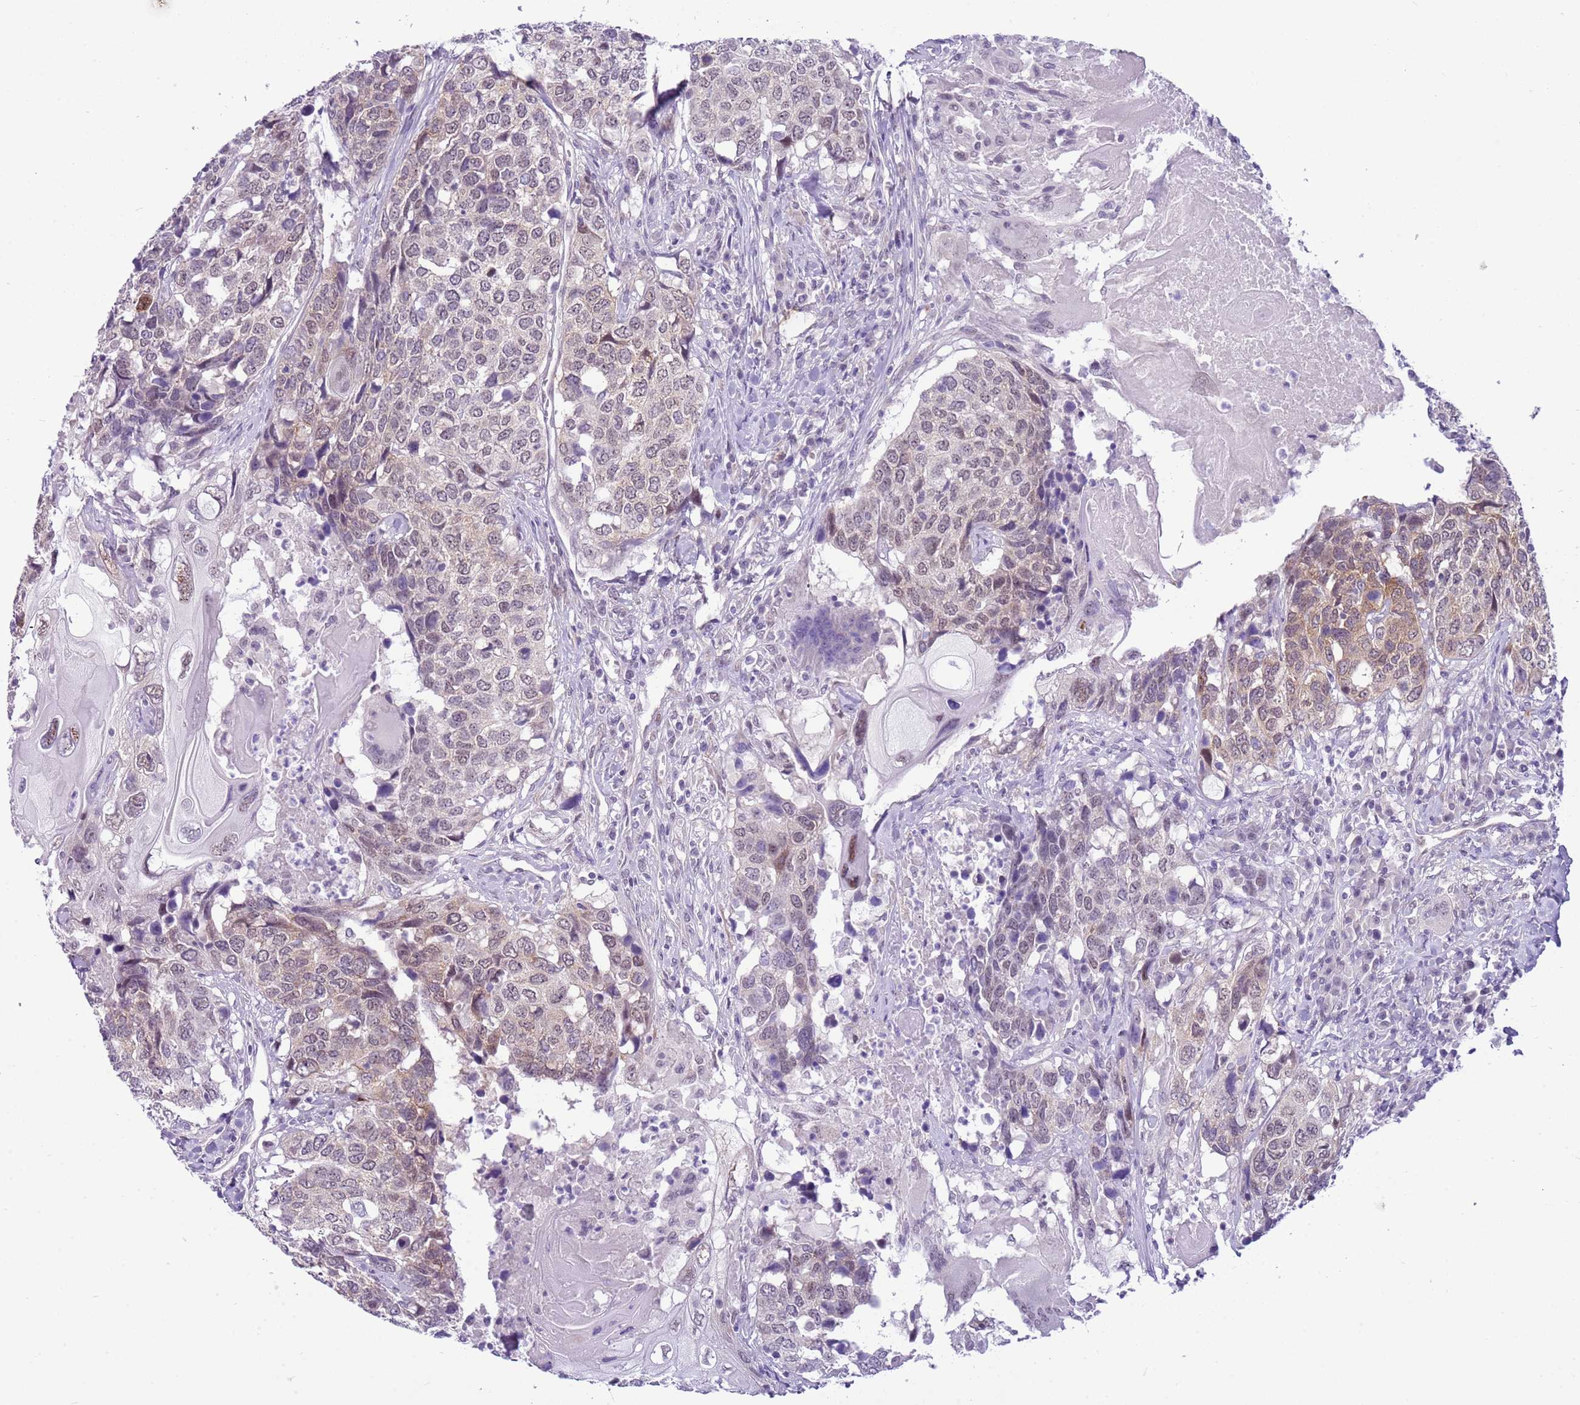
{"staining": {"intensity": "weak", "quantity": "25%-75%", "location": "cytoplasmic/membranous,nuclear"}, "tissue": "head and neck cancer", "cell_type": "Tumor cells", "image_type": "cancer", "snomed": [{"axis": "morphology", "description": "Squamous cell carcinoma, NOS"}, {"axis": "topography", "description": "Head-Neck"}], "caption": "Immunohistochemistry (IHC) micrograph of neoplastic tissue: head and neck squamous cell carcinoma stained using IHC reveals low levels of weak protein expression localized specifically in the cytoplasmic/membranous and nuclear of tumor cells, appearing as a cytoplasmic/membranous and nuclear brown color.", "gene": "FAM120C", "patient": {"sex": "male", "age": 66}}